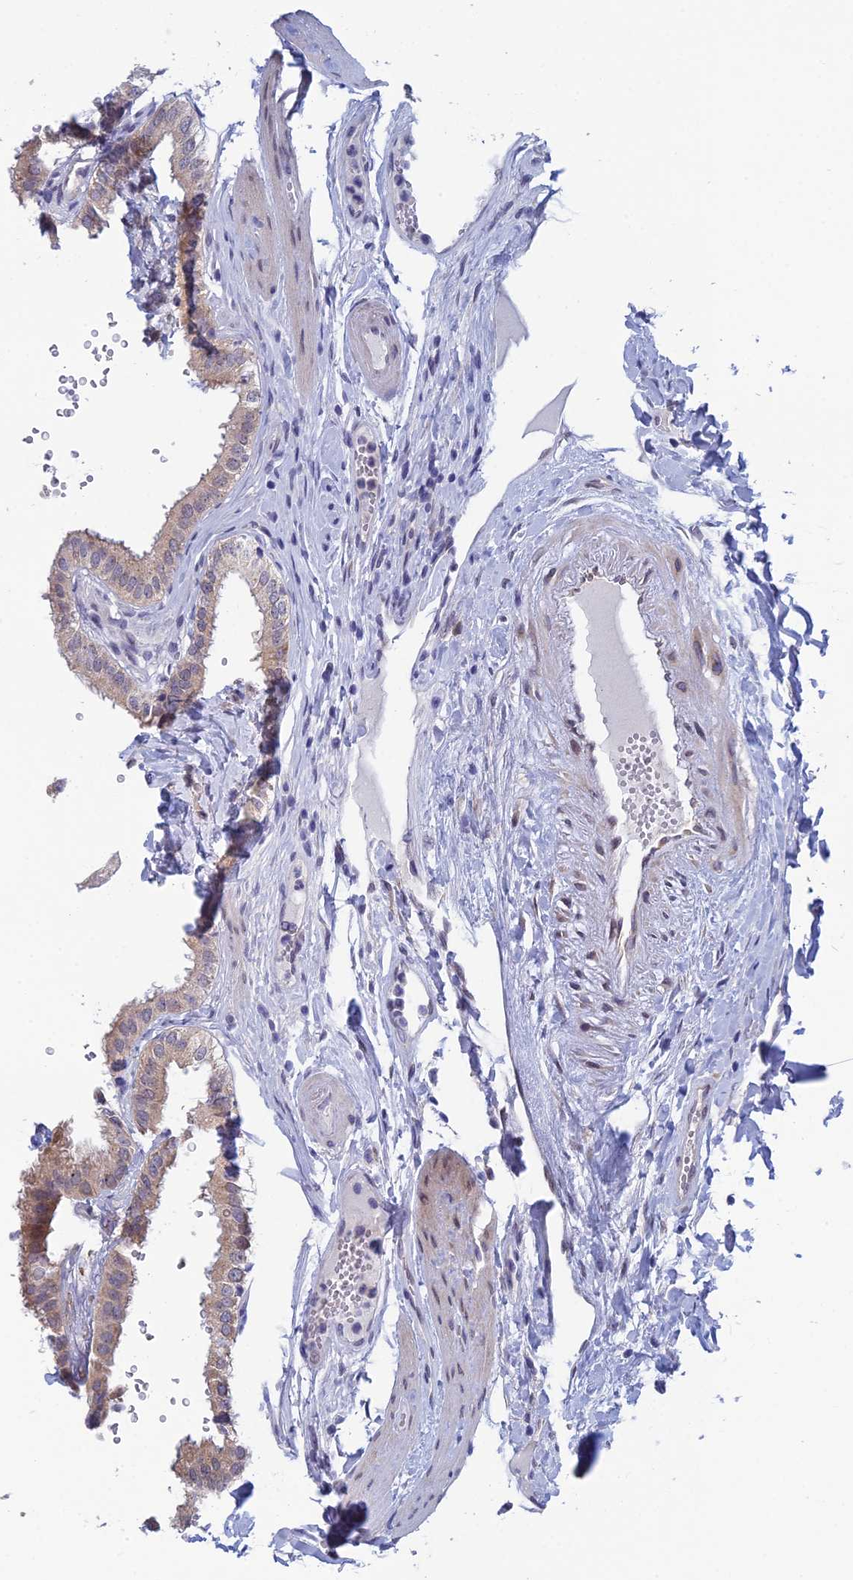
{"staining": {"intensity": "moderate", "quantity": ">75%", "location": "cytoplasmic/membranous"}, "tissue": "gallbladder", "cell_type": "Glandular cells", "image_type": "normal", "snomed": [{"axis": "morphology", "description": "Normal tissue, NOS"}, {"axis": "topography", "description": "Gallbladder"}], "caption": "Protein expression by immunohistochemistry displays moderate cytoplasmic/membranous positivity in about >75% of glandular cells in unremarkable gallbladder. (DAB (3,3'-diaminobenzidine) IHC, brown staining for protein, blue staining for nuclei).", "gene": "SRA1", "patient": {"sex": "female", "age": 61}}